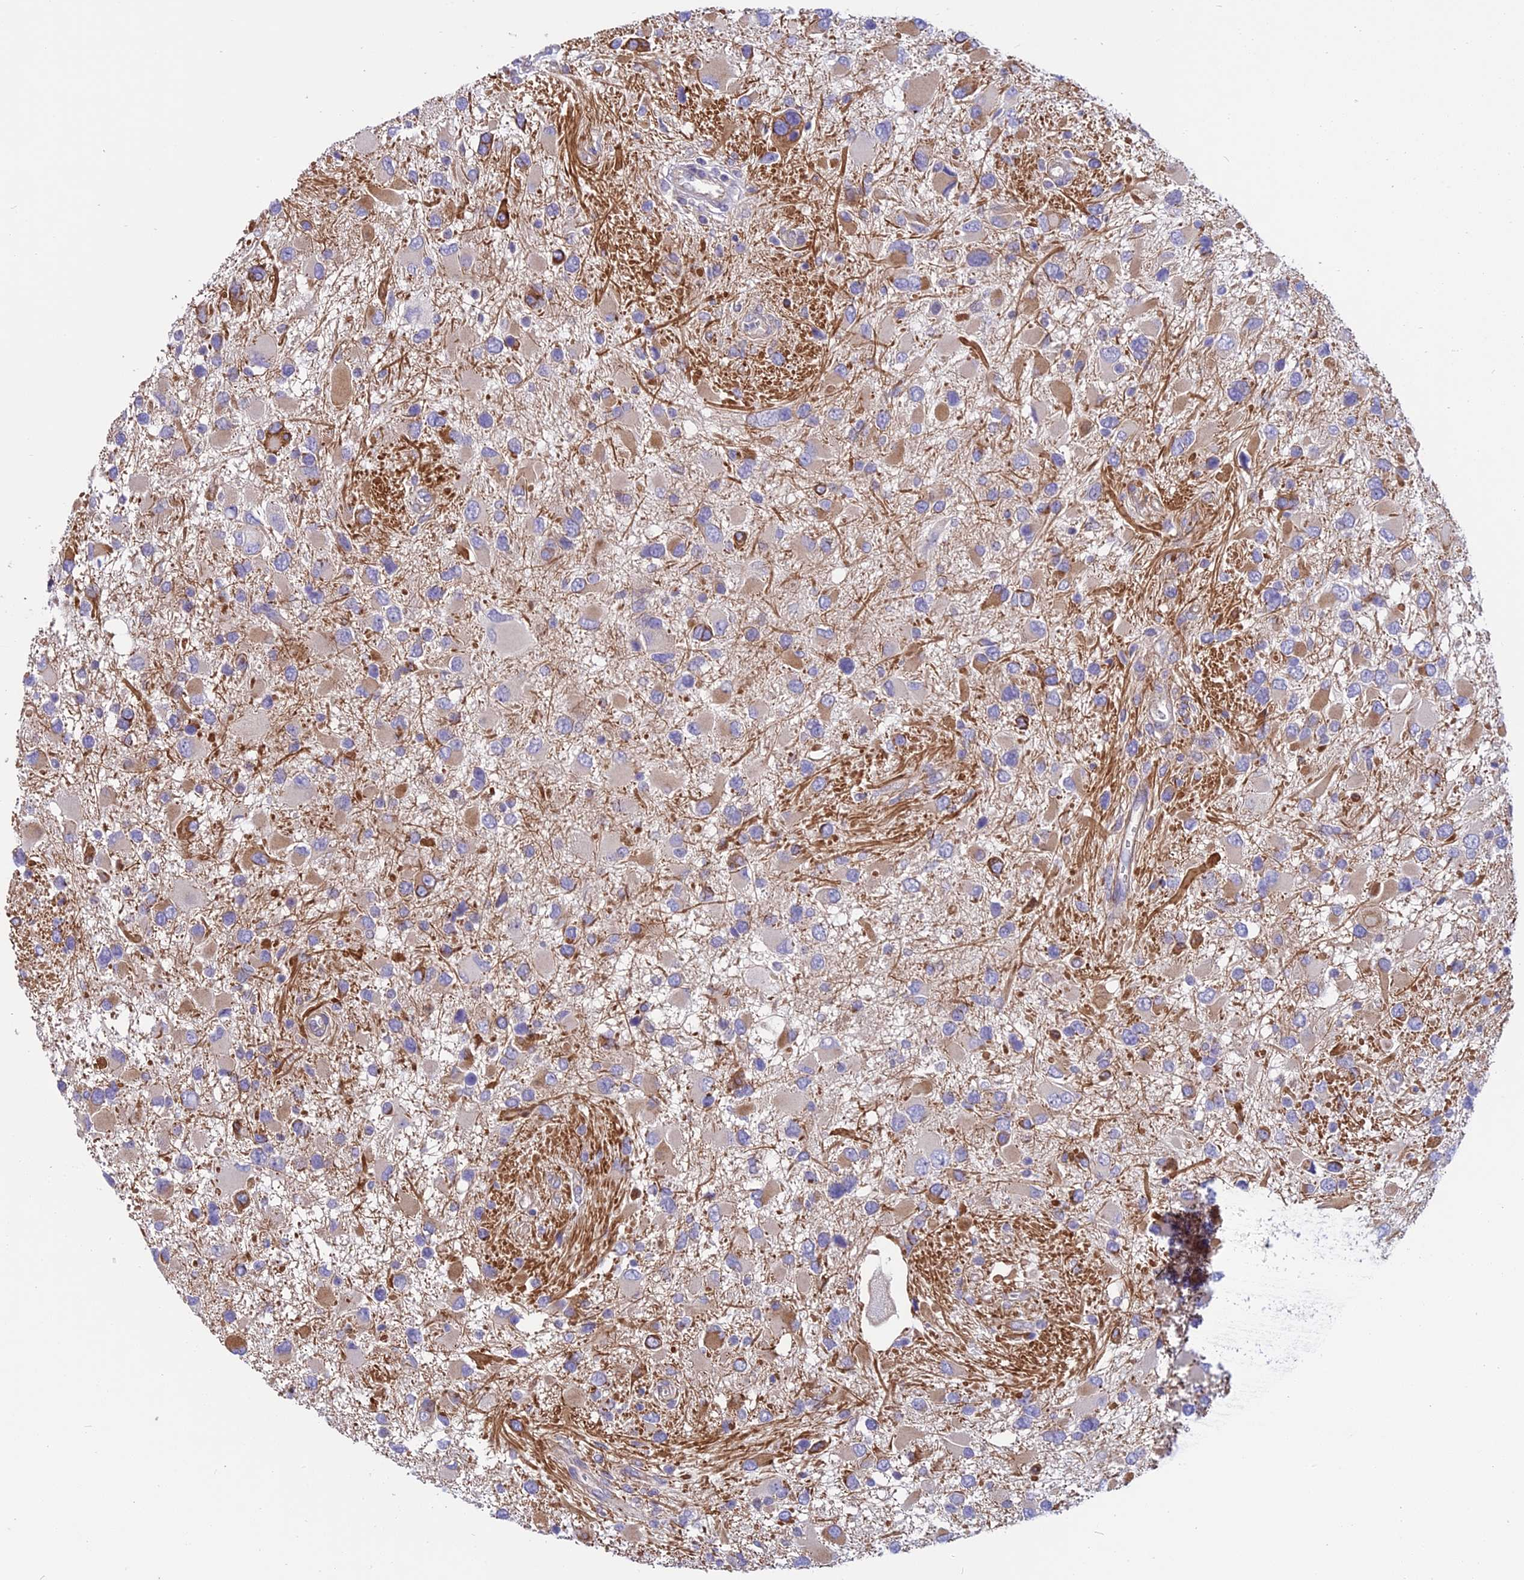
{"staining": {"intensity": "moderate", "quantity": "<25%", "location": "cytoplasmic/membranous"}, "tissue": "glioma", "cell_type": "Tumor cells", "image_type": "cancer", "snomed": [{"axis": "morphology", "description": "Glioma, malignant, High grade"}, {"axis": "topography", "description": "Brain"}], "caption": "Moderate cytoplasmic/membranous expression is present in about <25% of tumor cells in glioma. (DAB (3,3'-diaminobenzidine) IHC, brown staining for protein, blue staining for nuclei).", "gene": "DUS2", "patient": {"sex": "male", "age": 53}}